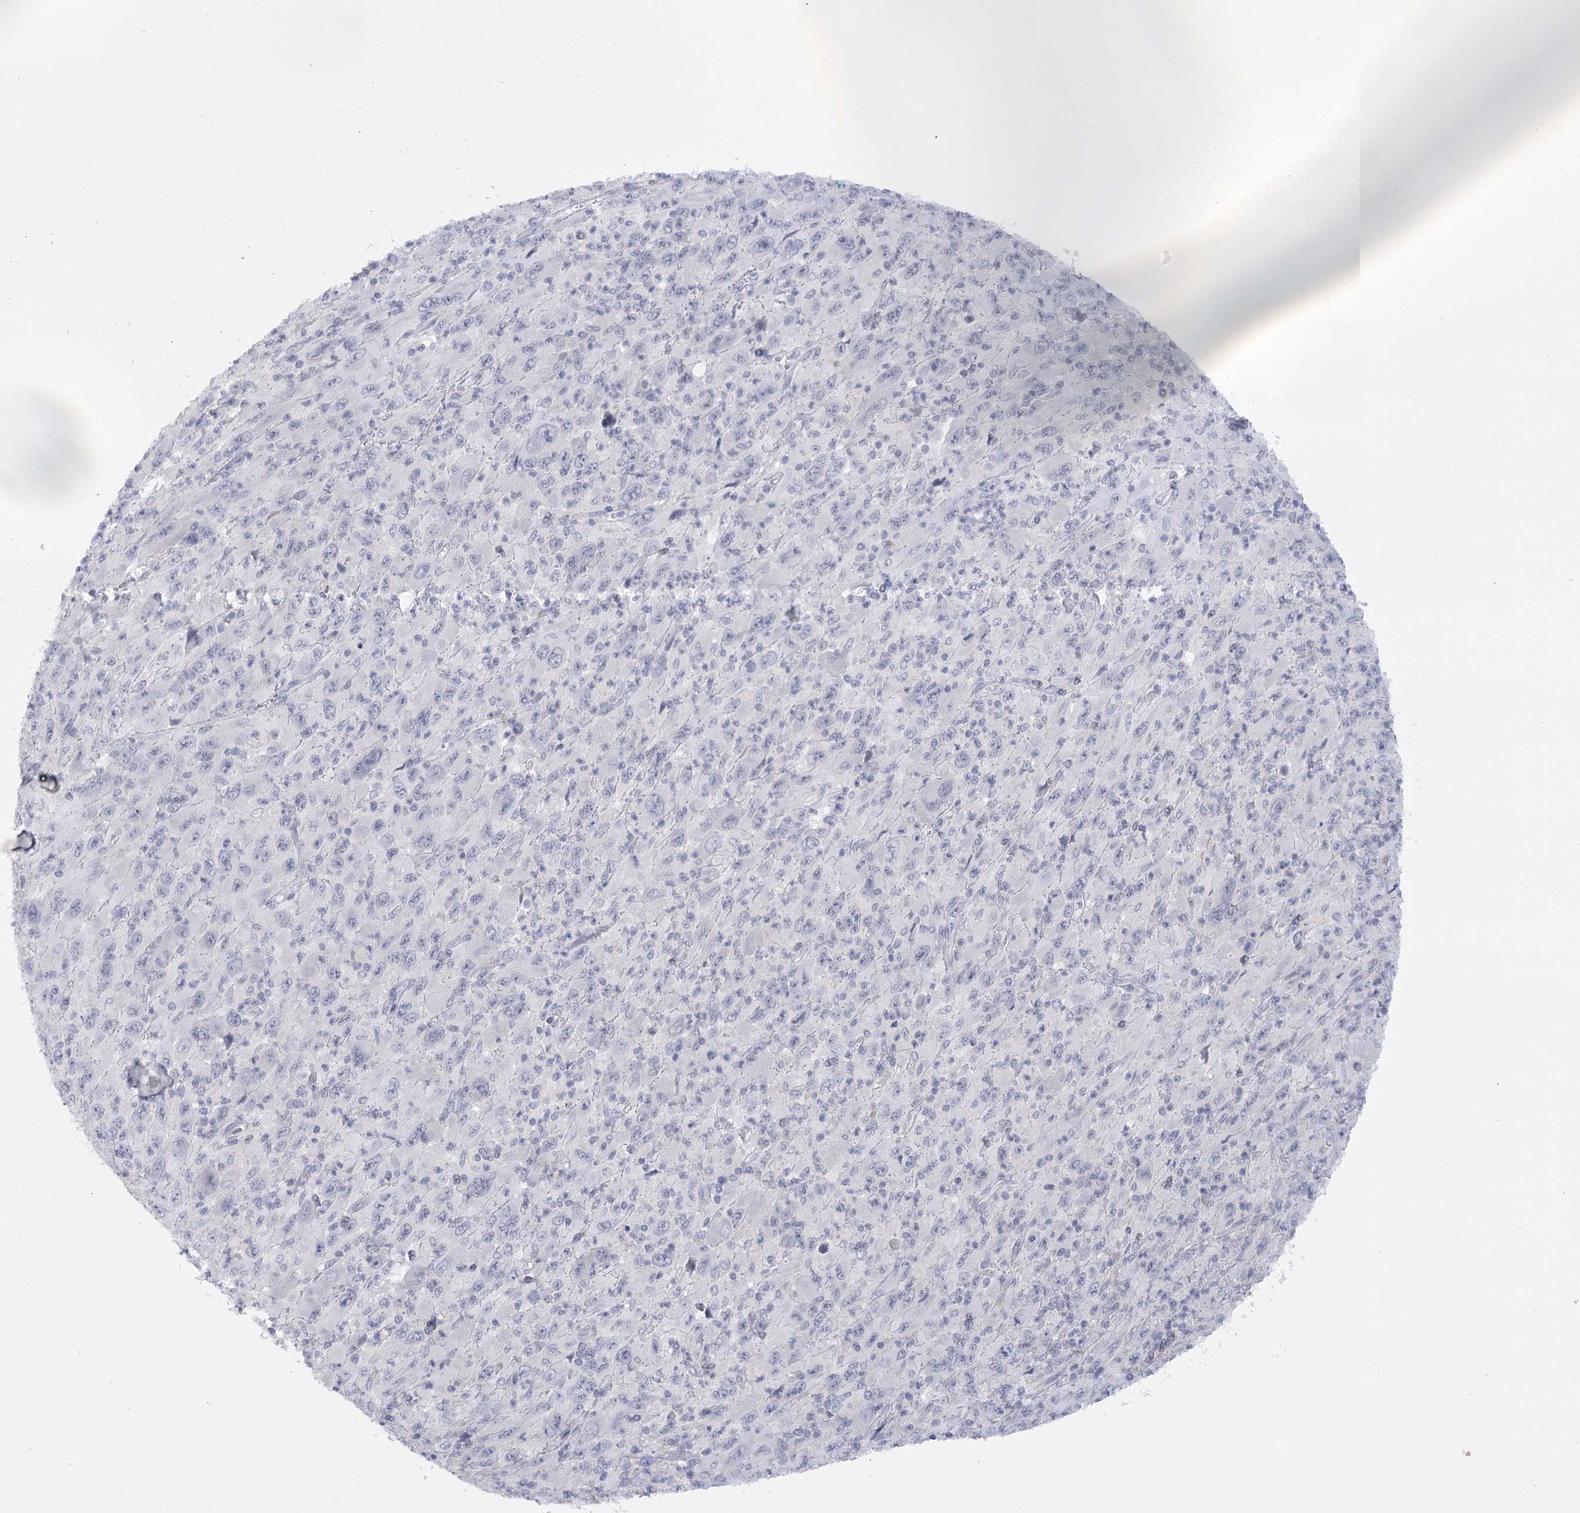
{"staining": {"intensity": "negative", "quantity": "none", "location": "none"}, "tissue": "melanoma", "cell_type": "Tumor cells", "image_type": "cancer", "snomed": [{"axis": "morphology", "description": "Malignant melanoma, Metastatic site"}, {"axis": "topography", "description": "Skin"}], "caption": "An IHC histopathology image of malignant melanoma (metastatic site) is shown. There is no staining in tumor cells of malignant melanoma (metastatic site). (DAB (3,3'-diaminobenzidine) immunohistochemistry, high magnification).", "gene": "FAM76B", "patient": {"sex": "female", "age": 56}}